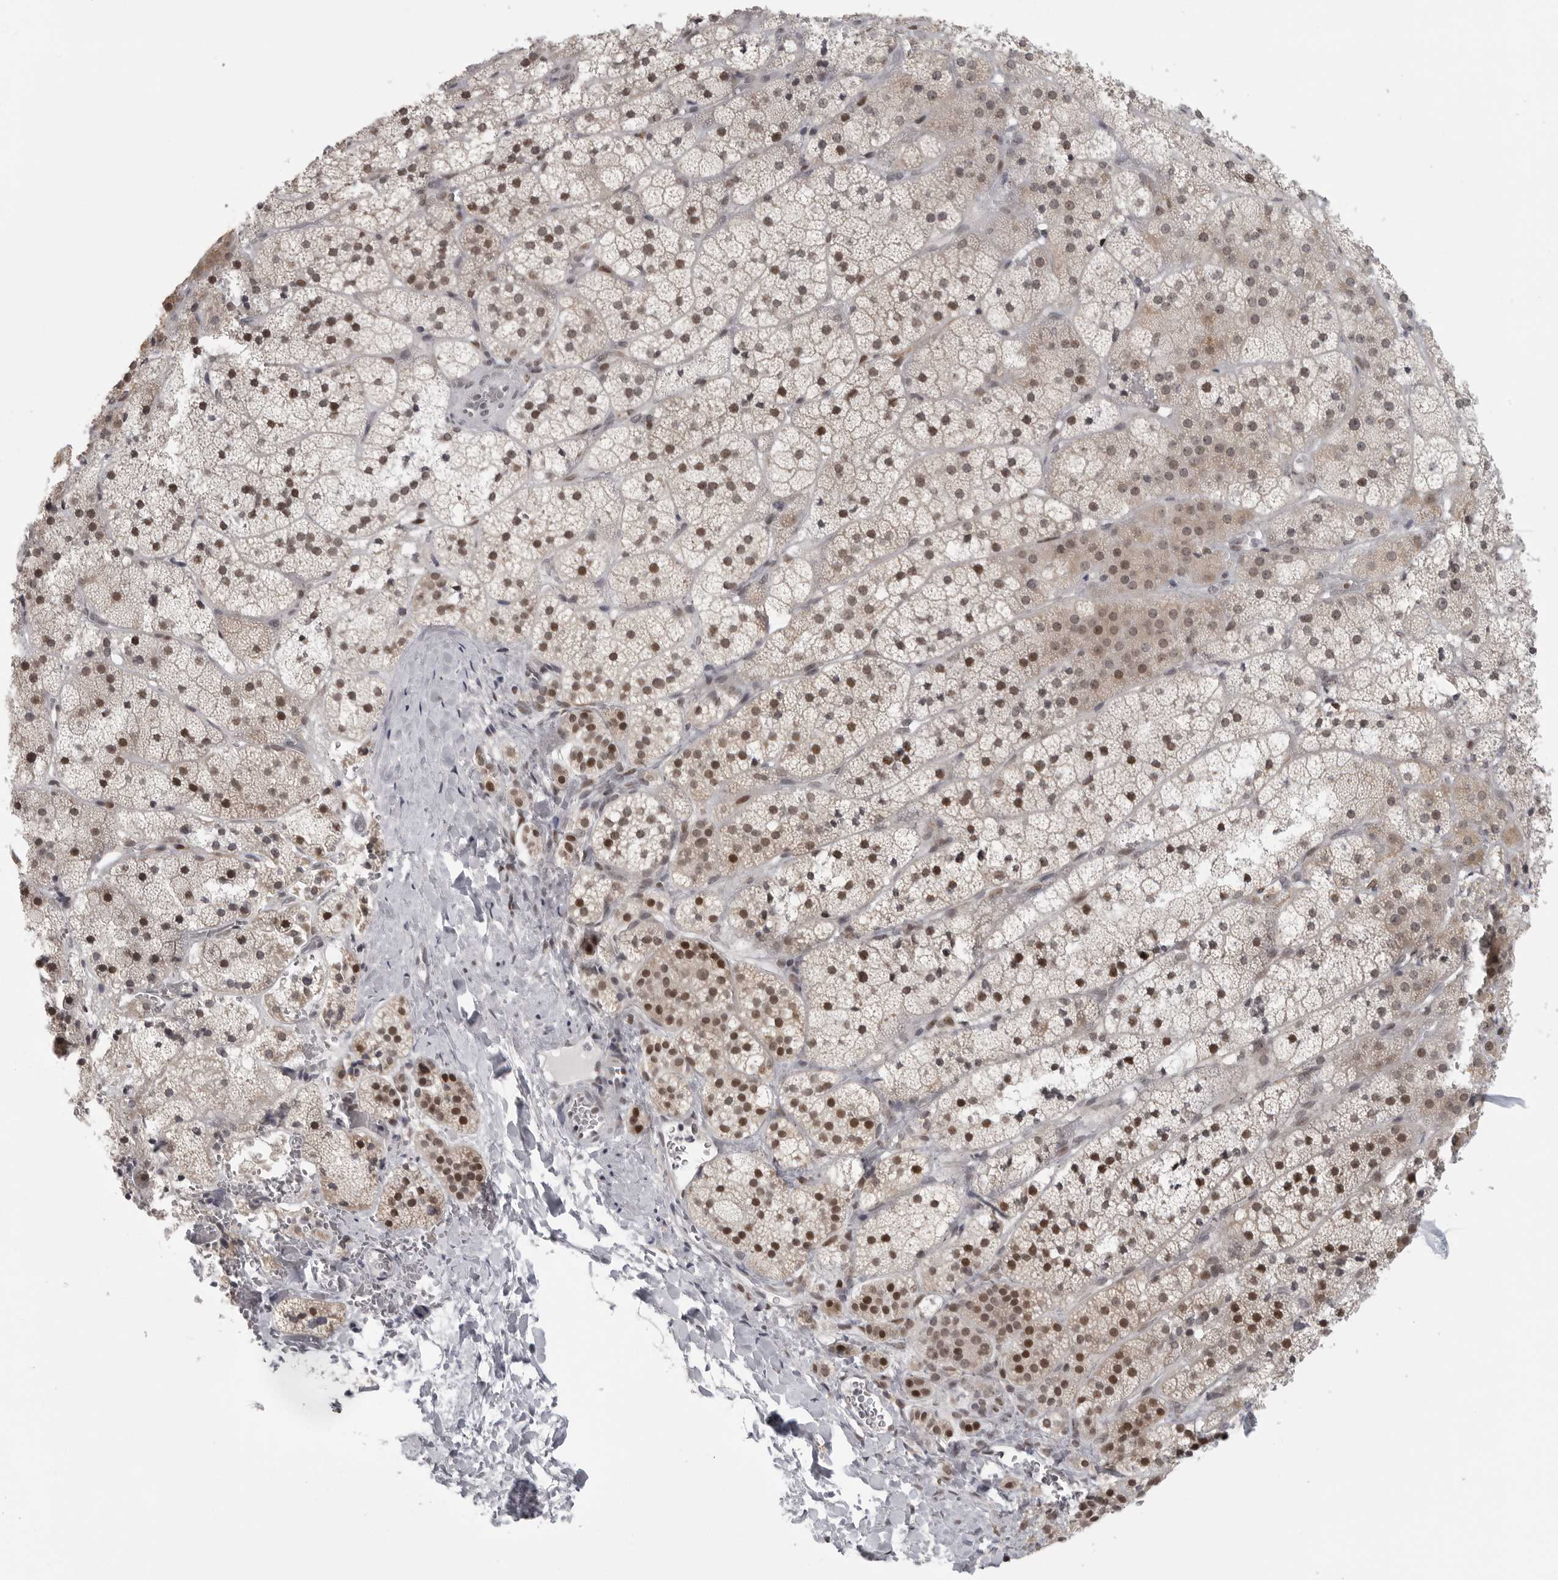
{"staining": {"intensity": "moderate", "quantity": ">75%", "location": "cytoplasmic/membranous,nuclear"}, "tissue": "adrenal gland", "cell_type": "Glandular cells", "image_type": "normal", "snomed": [{"axis": "morphology", "description": "Normal tissue, NOS"}, {"axis": "topography", "description": "Adrenal gland"}], "caption": "Immunohistochemistry (IHC) staining of benign adrenal gland, which reveals medium levels of moderate cytoplasmic/membranous,nuclear positivity in about >75% of glandular cells indicating moderate cytoplasmic/membranous,nuclear protein staining. The staining was performed using DAB (brown) for protein detection and nuclei were counterstained in hematoxylin (blue).", "gene": "PRDM10", "patient": {"sex": "female", "age": 44}}